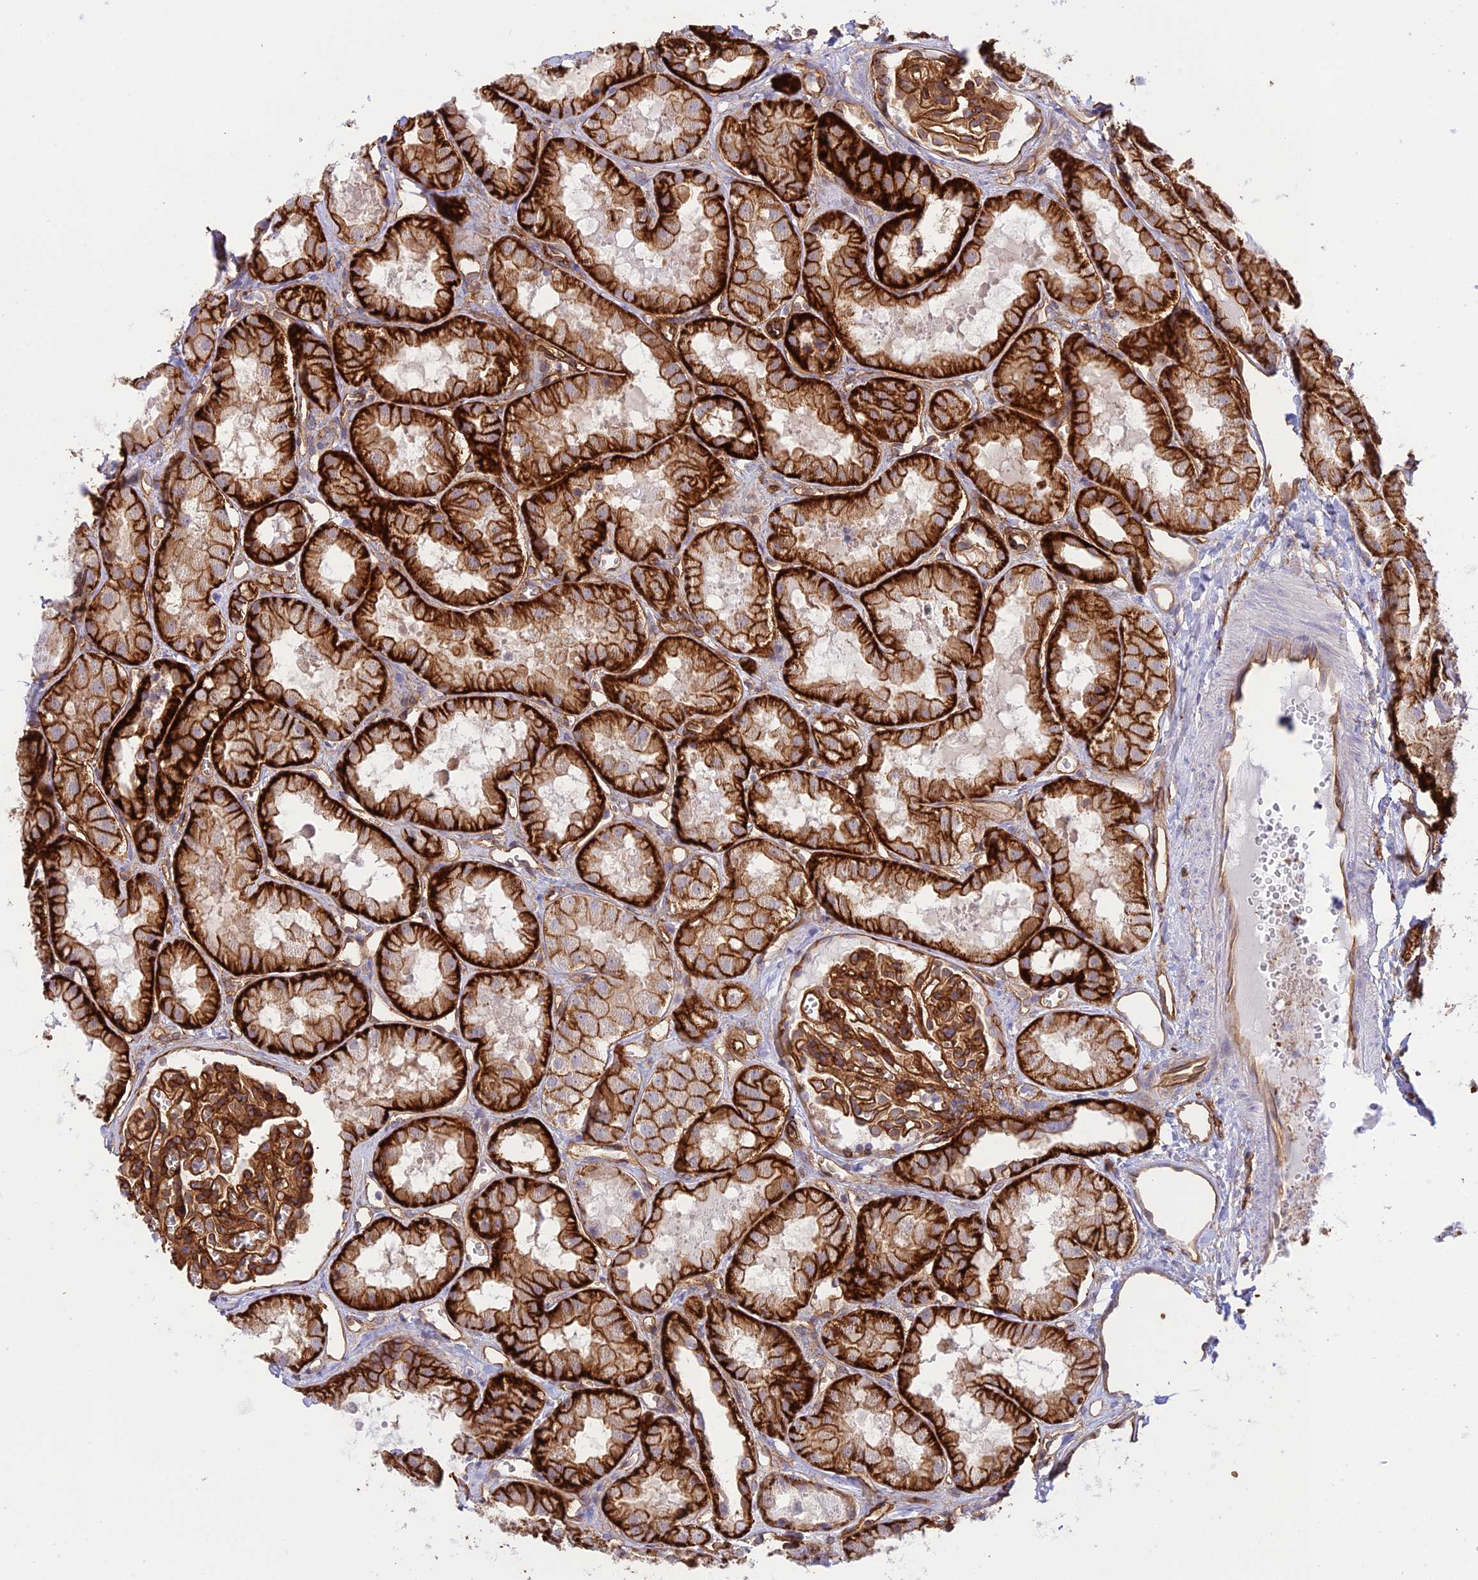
{"staining": {"intensity": "strong", "quantity": ">75%", "location": "cytoplasmic/membranous"}, "tissue": "kidney", "cell_type": "Cells in glomeruli", "image_type": "normal", "snomed": [{"axis": "morphology", "description": "Normal tissue, NOS"}, {"axis": "topography", "description": "Kidney"}], "caption": "Immunohistochemical staining of benign human kidney demonstrates >75% levels of strong cytoplasmic/membranous protein staining in approximately >75% of cells in glomeruli.", "gene": "YPEL5", "patient": {"sex": "male", "age": 16}}